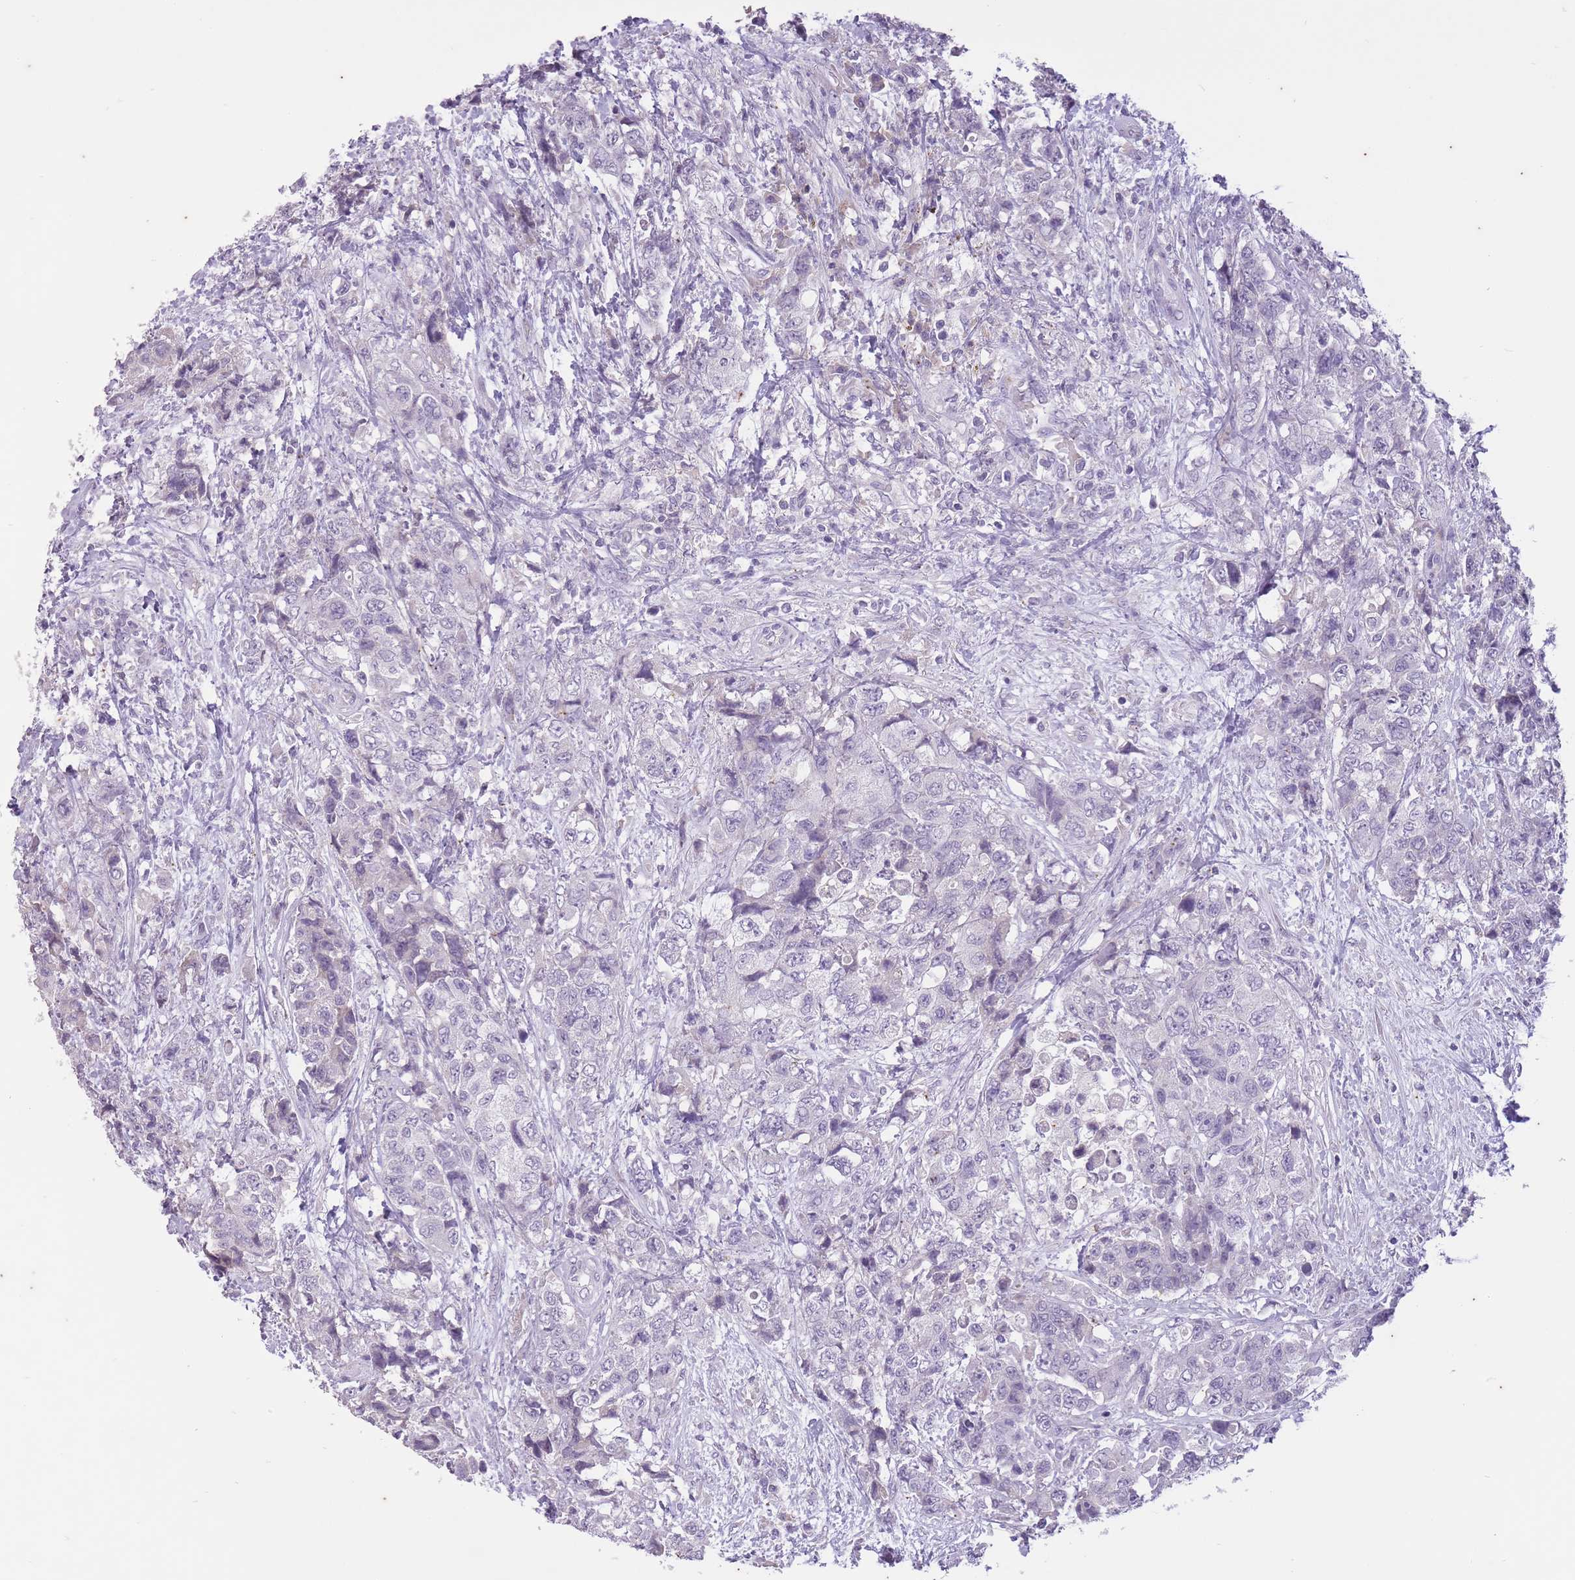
{"staining": {"intensity": "negative", "quantity": "none", "location": "none"}, "tissue": "urothelial cancer", "cell_type": "Tumor cells", "image_type": "cancer", "snomed": [{"axis": "morphology", "description": "Urothelial carcinoma, High grade"}, {"axis": "topography", "description": "Urinary bladder"}], "caption": "Immunohistochemistry micrograph of neoplastic tissue: human urothelial cancer stained with DAB demonstrates no significant protein staining in tumor cells.", "gene": "CNTNAP3", "patient": {"sex": "female", "age": 78}}